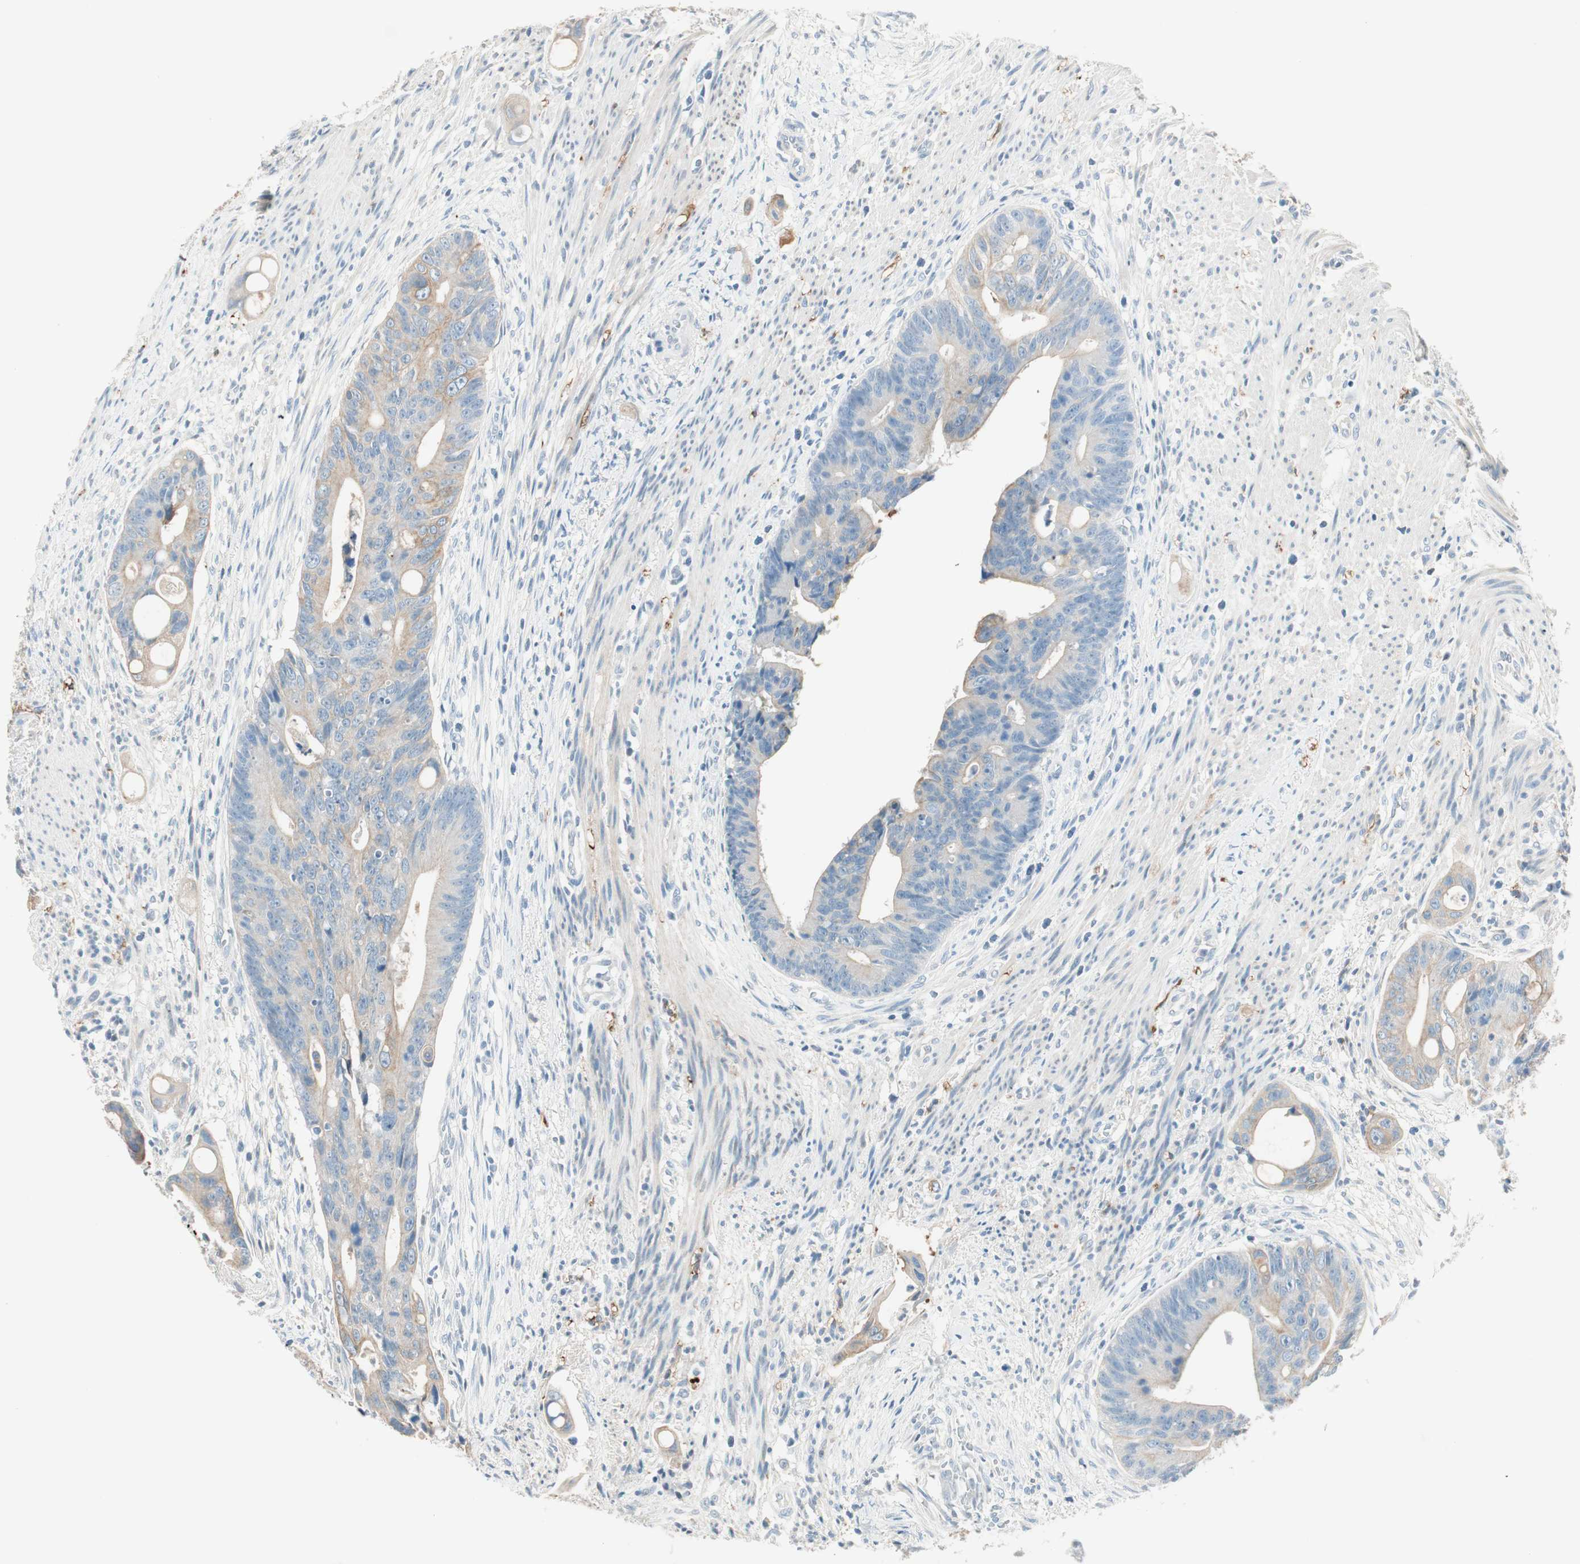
{"staining": {"intensity": "weak", "quantity": ">75%", "location": "cytoplasmic/membranous"}, "tissue": "colorectal cancer", "cell_type": "Tumor cells", "image_type": "cancer", "snomed": [{"axis": "morphology", "description": "Adenocarcinoma, NOS"}, {"axis": "topography", "description": "Colon"}], "caption": "Colorectal cancer (adenocarcinoma) stained with DAB (3,3'-diaminobenzidine) IHC displays low levels of weak cytoplasmic/membranous expression in approximately >75% of tumor cells. The staining was performed using DAB to visualize the protein expression in brown, while the nuclei were stained in blue with hematoxylin (Magnification: 20x).", "gene": "GNAO1", "patient": {"sex": "female", "age": 57}}